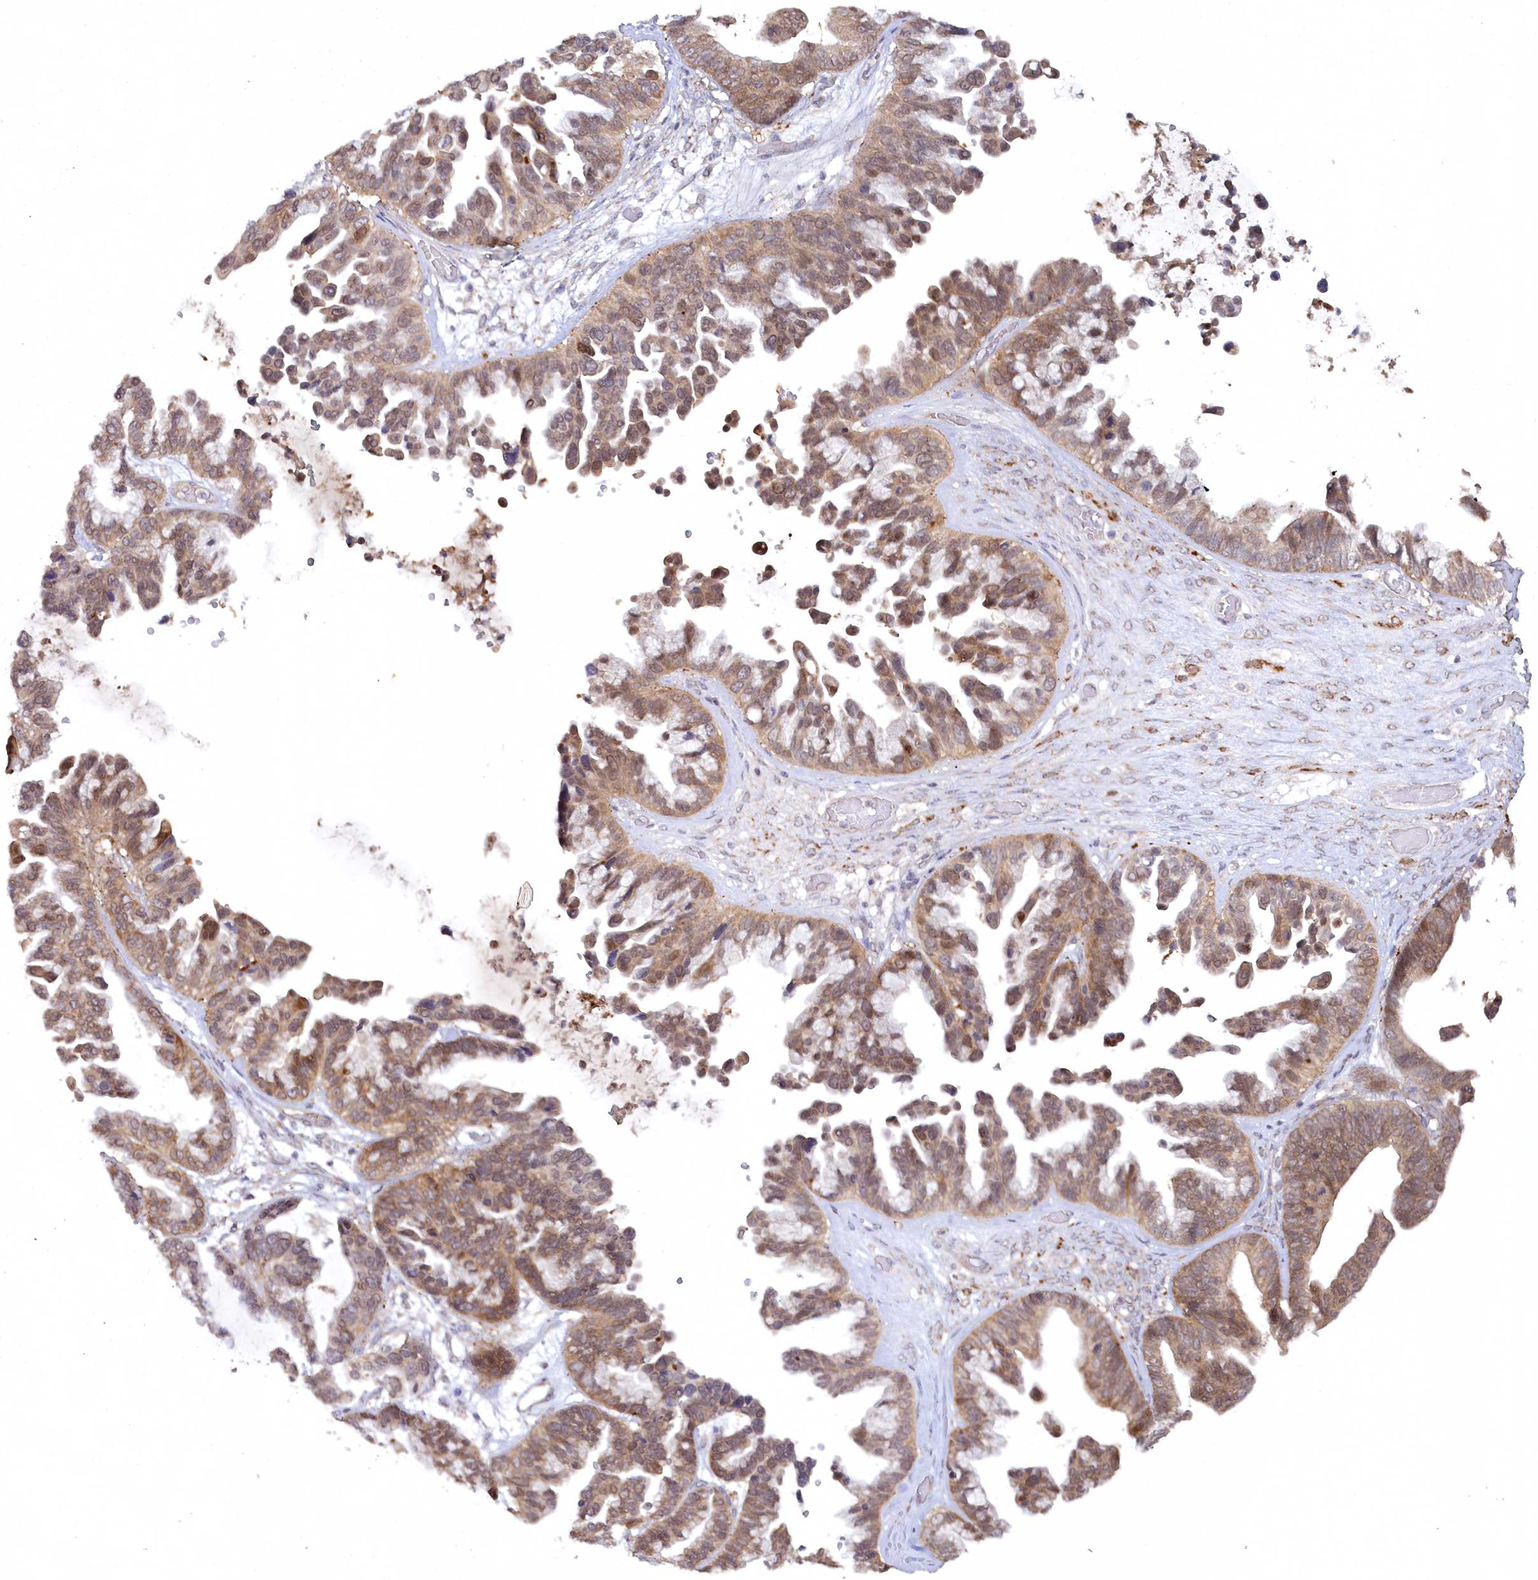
{"staining": {"intensity": "moderate", "quantity": ">75%", "location": "cytoplasmic/membranous"}, "tissue": "ovarian cancer", "cell_type": "Tumor cells", "image_type": "cancer", "snomed": [{"axis": "morphology", "description": "Cystadenocarcinoma, serous, NOS"}, {"axis": "topography", "description": "Ovary"}], "caption": "DAB immunohistochemical staining of ovarian cancer (serous cystadenocarcinoma) exhibits moderate cytoplasmic/membranous protein positivity in about >75% of tumor cells.", "gene": "AAMDC", "patient": {"sex": "female", "age": 56}}